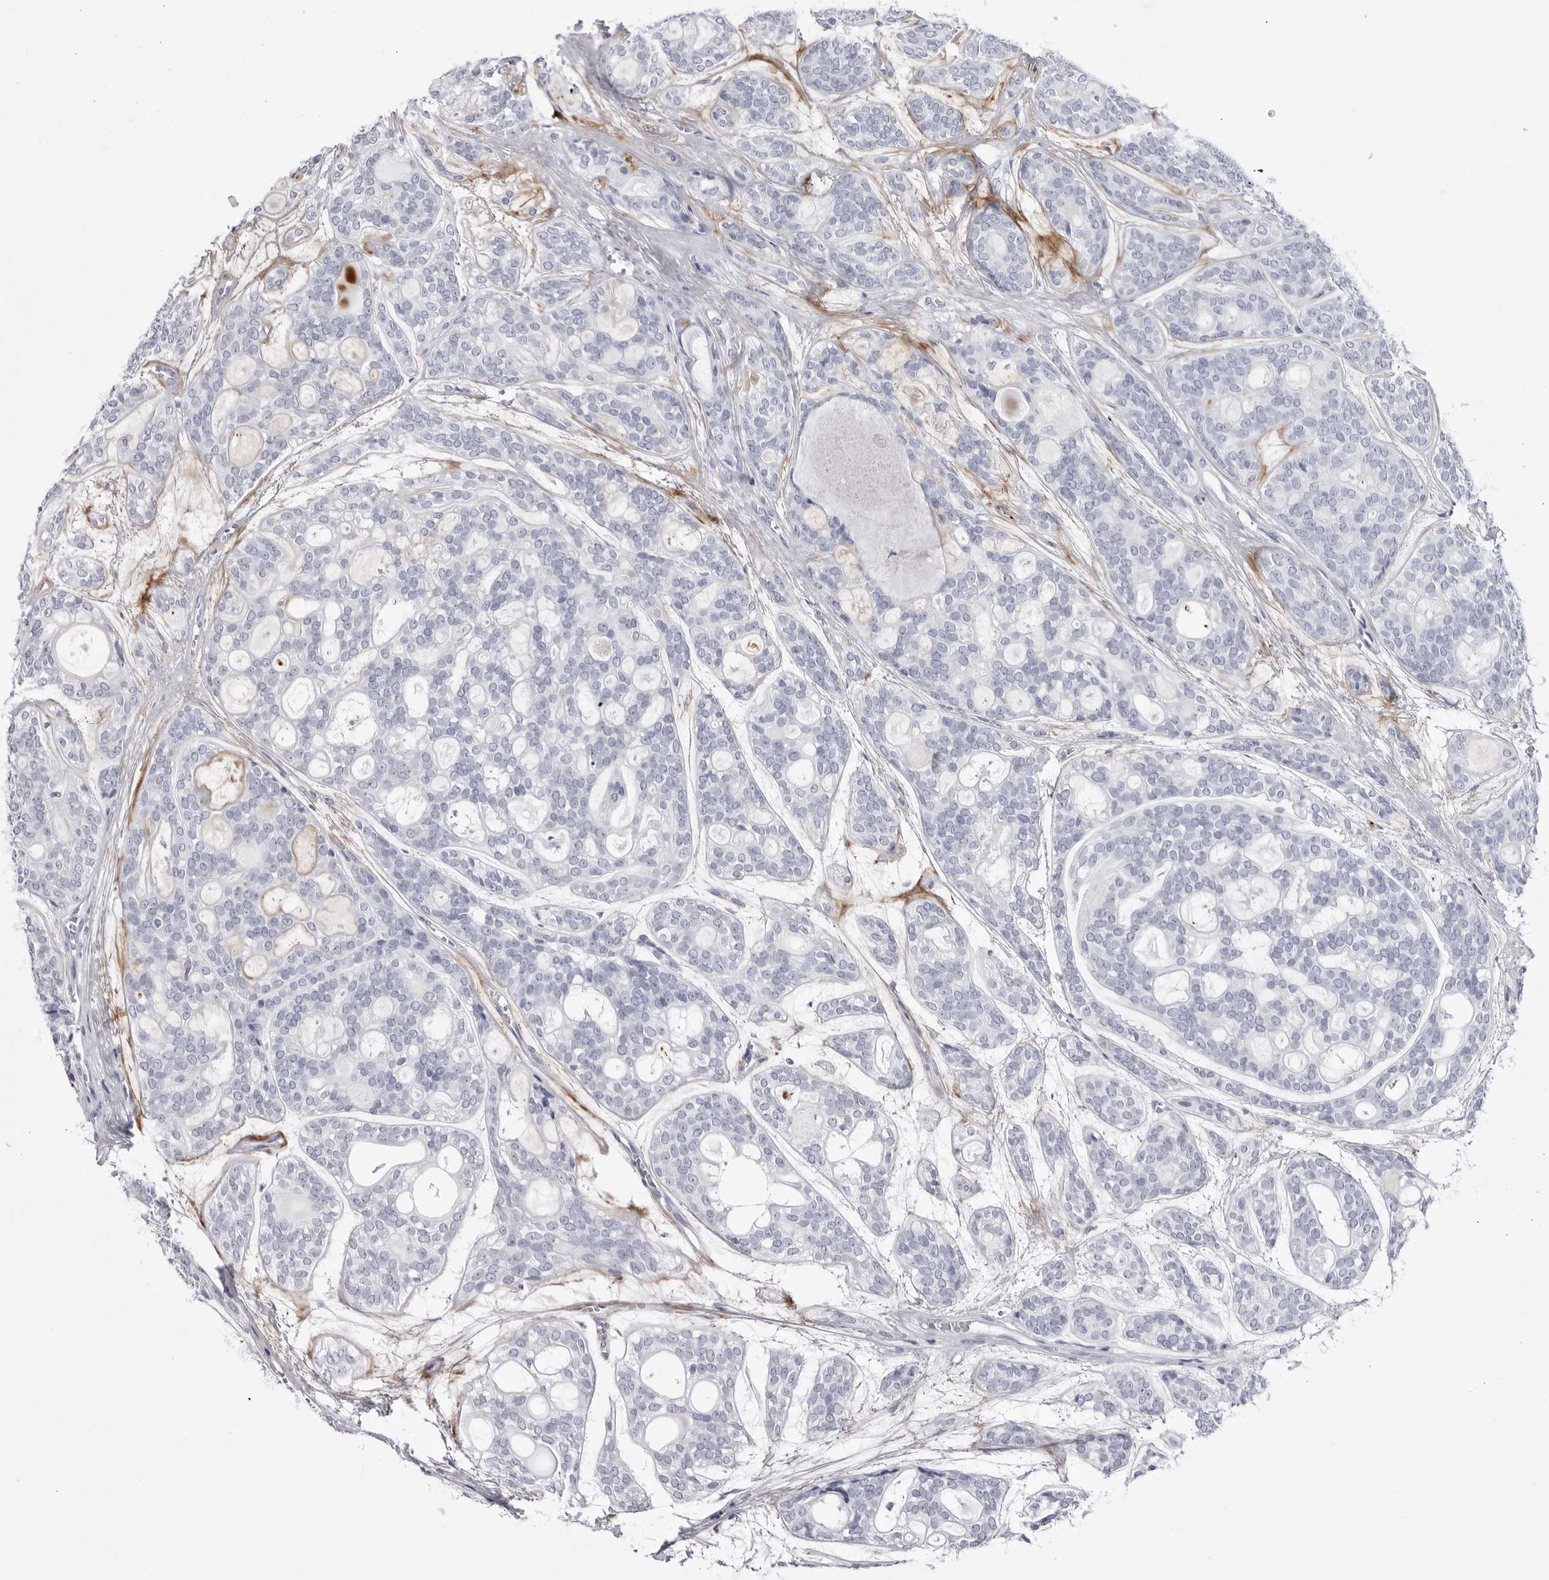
{"staining": {"intensity": "negative", "quantity": "none", "location": "none"}, "tissue": "head and neck cancer", "cell_type": "Tumor cells", "image_type": "cancer", "snomed": [{"axis": "morphology", "description": "Adenocarcinoma, NOS"}, {"axis": "topography", "description": "Head-Neck"}], "caption": "Human head and neck adenocarcinoma stained for a protein using IHC shows no expression in tumor cells.", "gene": "COL26A1", "patient": {"sex": "male", "age": 66}}